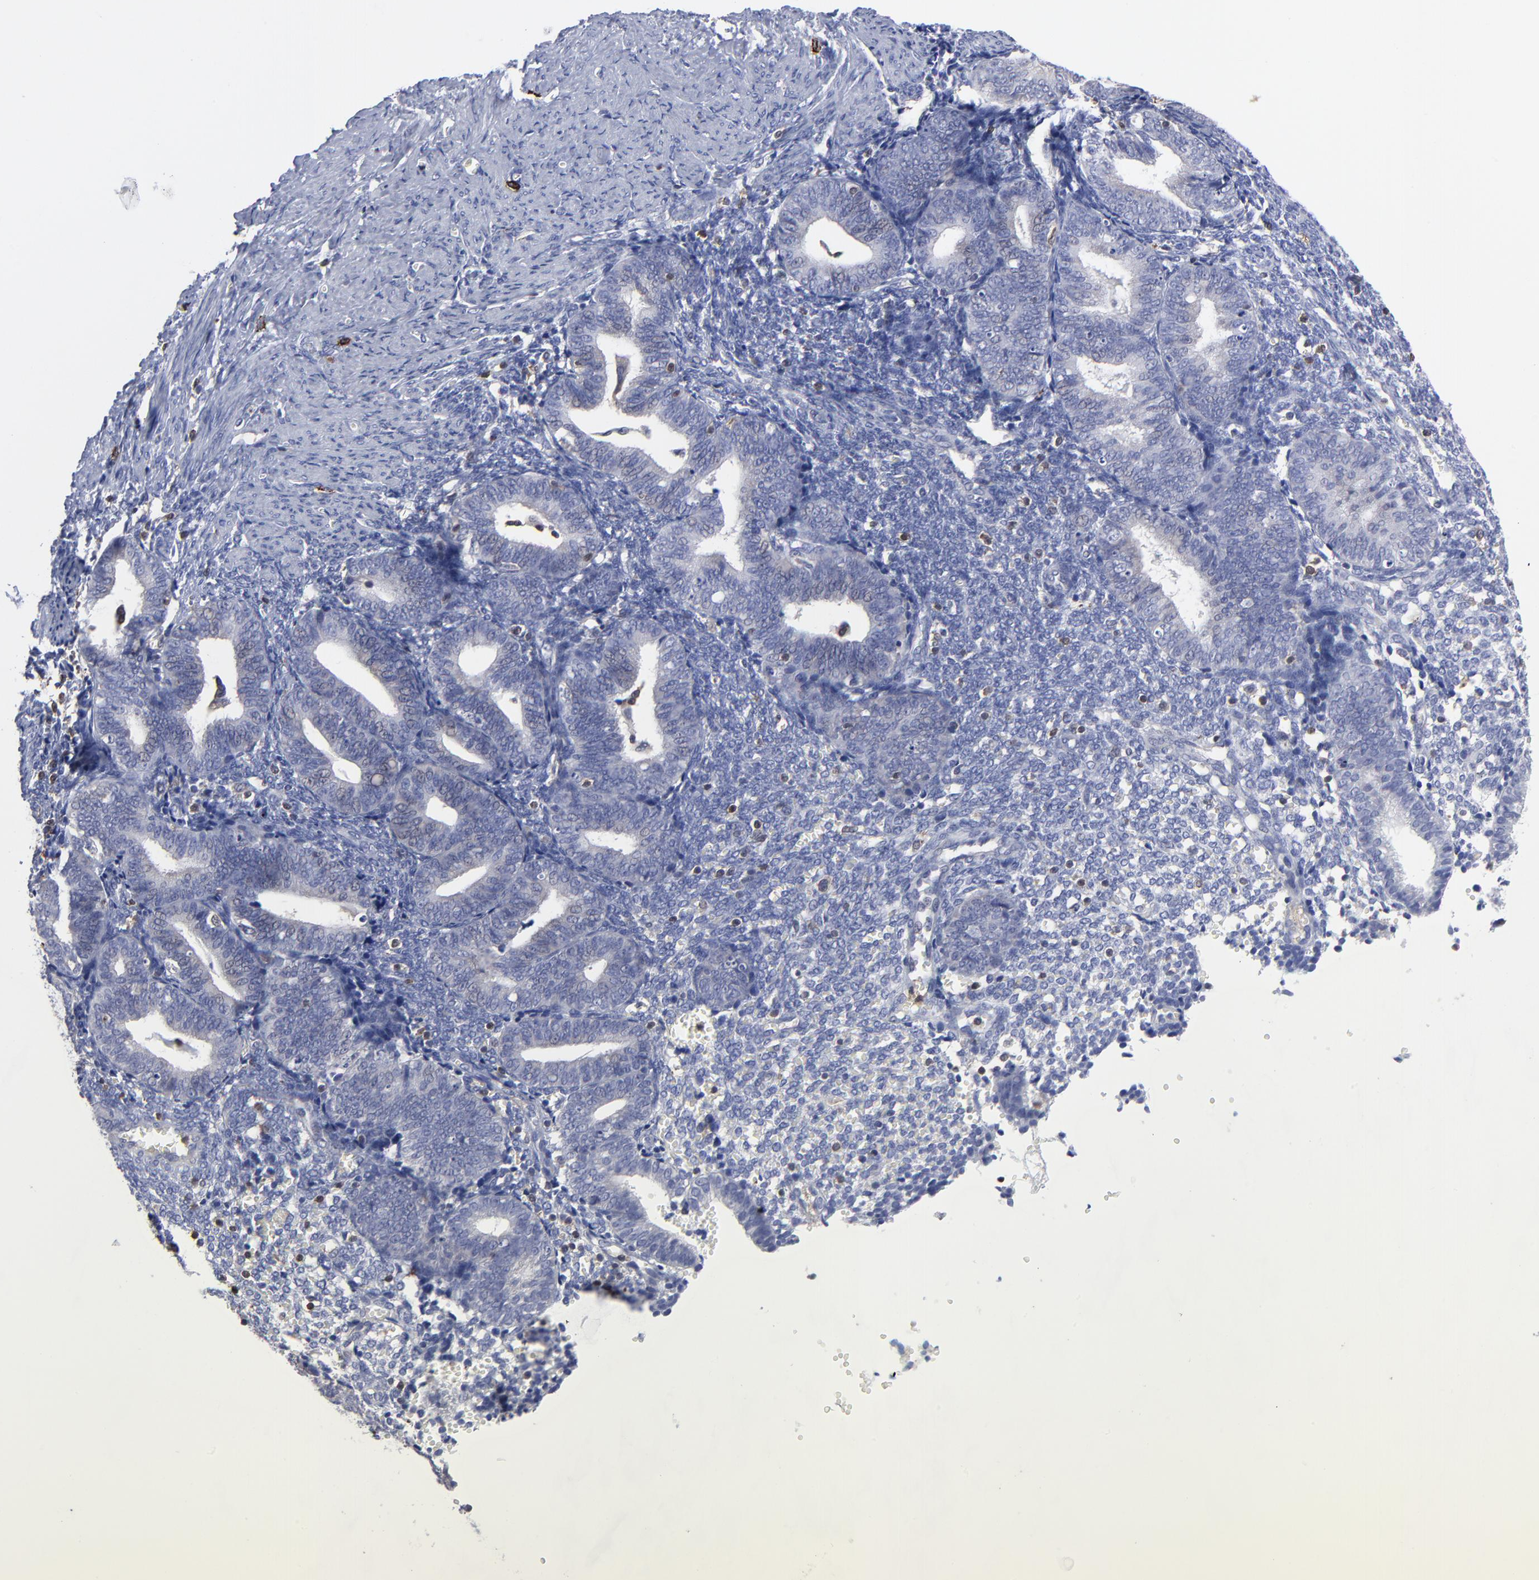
{"staining": {"intensity": "moderate", "quantity": "<25%", "location": "cytoplasmic/membranous"}, "tissue": "endometrium", "cell_type": "Cells in endometrial stroma", "image_type": "normal", "snomed": [{"axis": "morphology", "description": "Normal tissue, NOS"}, {"axis": "topography", "description": "Endometrium"}], "caption": "DAB (3,3'-diaminobenzidine) immunohistochemical staining of benign endometrium shows moderate cytoplasmic/membranous protein staining in approximately <25% of cells in endometrial stroma.", "gene": "TBXT", "patient": {"sex": "female", "age": 61}}